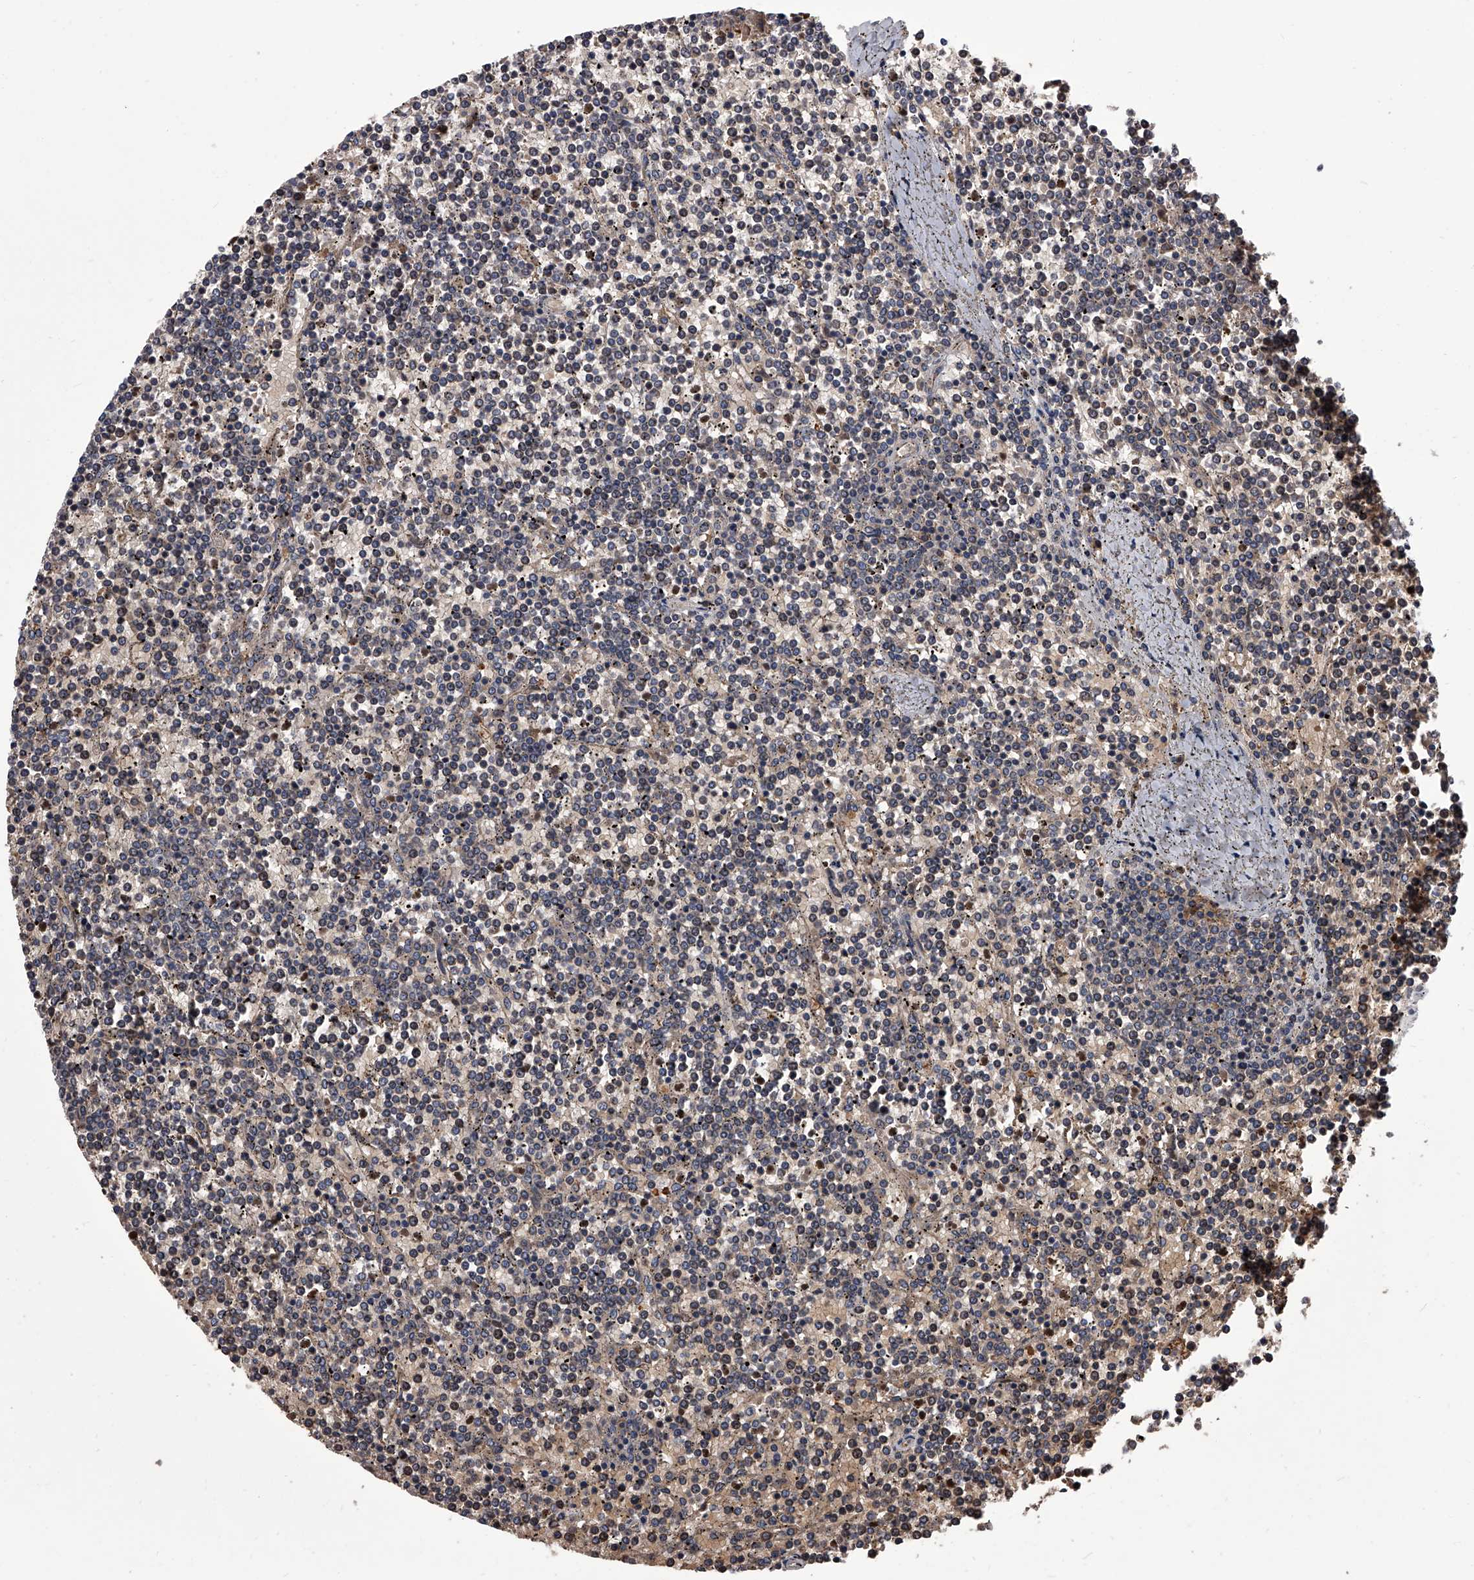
{"staining": {"intensity": "negative", "quantity": "none", "location": "none"}, "tissue": "lymphoma", "cell_type": "Tumor cells", "image_type": "cancer", "snomed": [{"axis": "morphology", "description": "Malignant lymphoma, non-Hodgkin's type, Low grade"}, {"axis": "topography", "description": "Spleen"}], "caption": "A high-resolution photomicrograph shows immunohistochemistry (IHC) staining of lymphoma, which reveals no significant expression in tumor cells. Nuclei are stained in blue.", "gene": "STK36", "patient": {"sex": "female", "age": 19}}